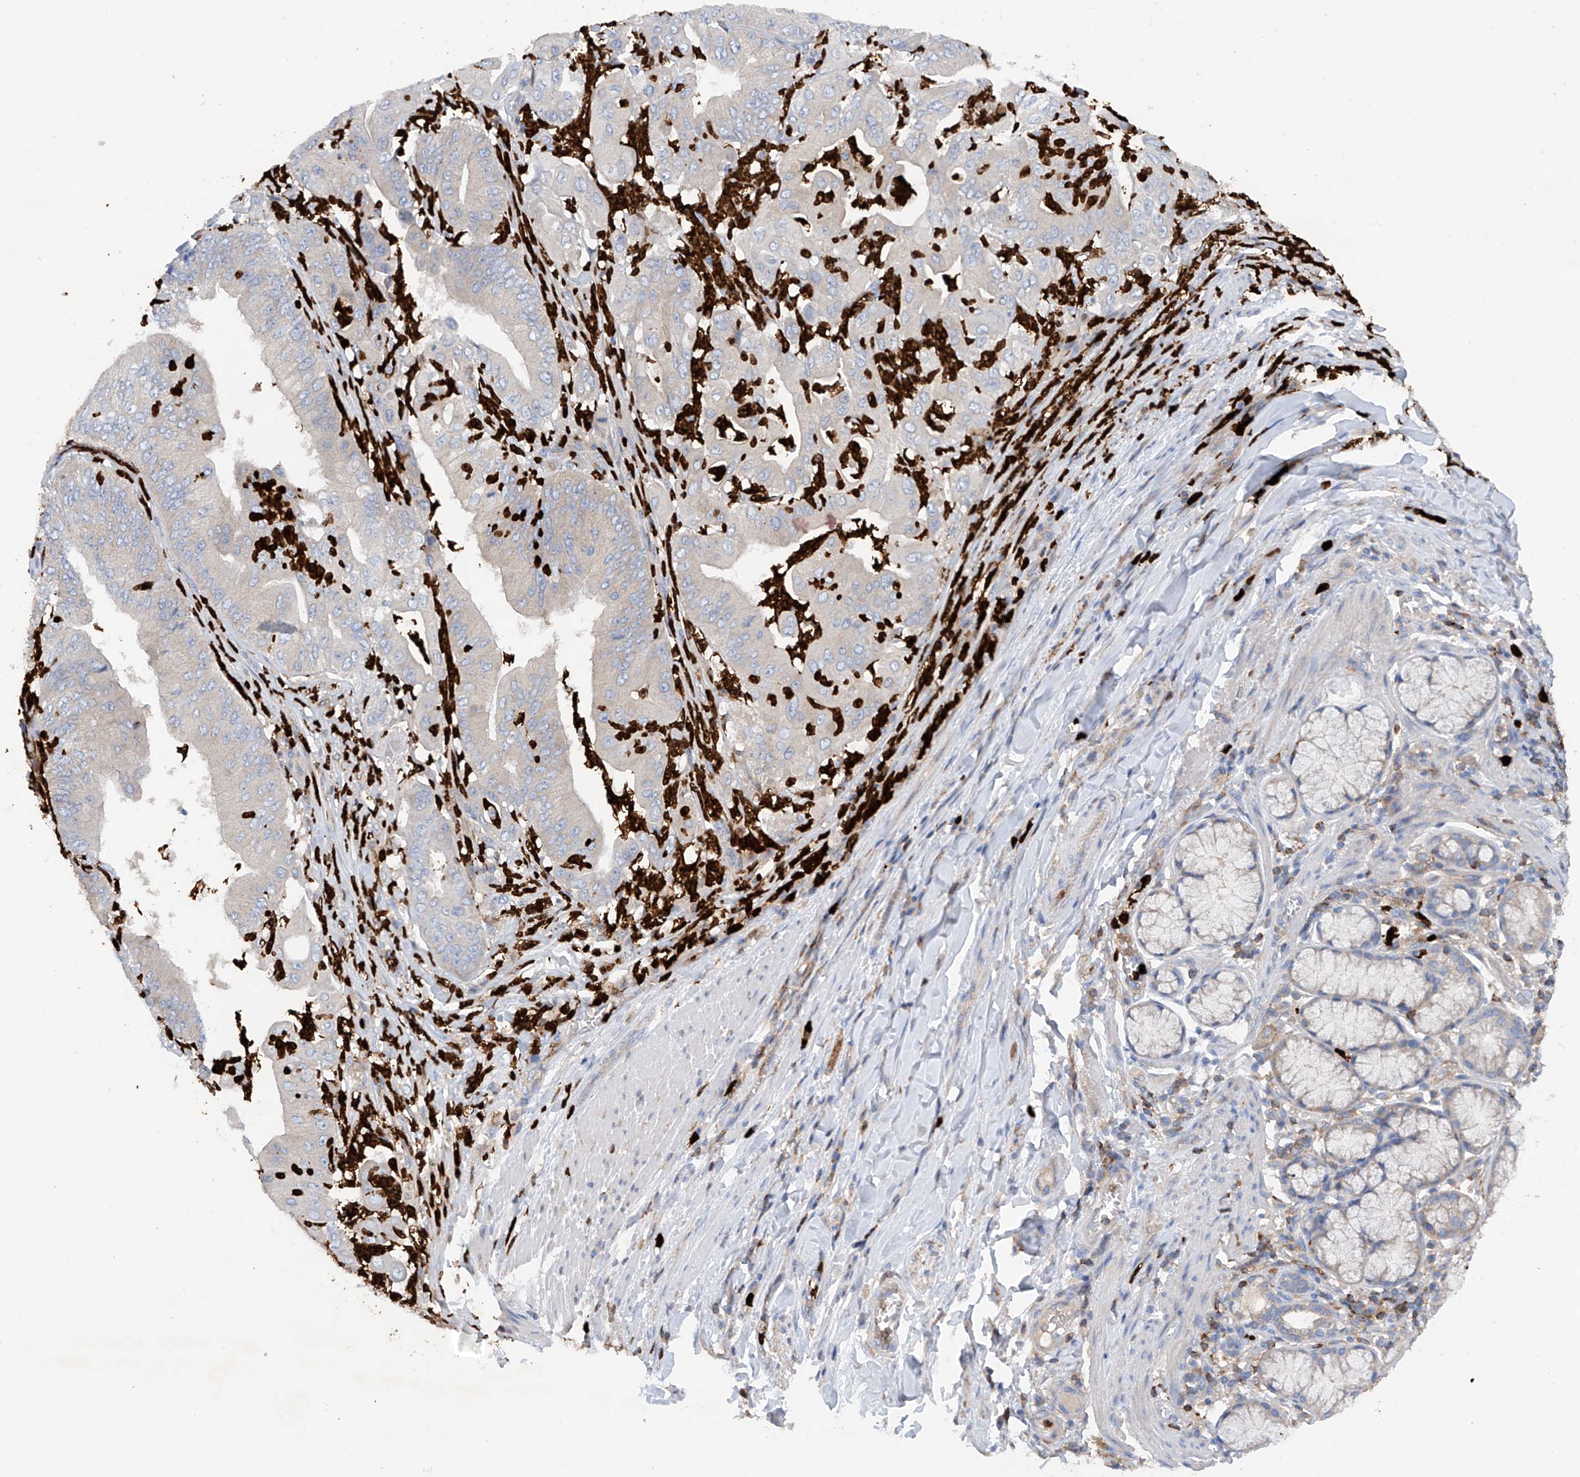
{"staining": {"intensity": "negative", "quantity": "none", "location": "none"}, "tissue": "pancreatic cancer", "cell_type": "Tumor cells", "image_type": "cancer", "snomed": [{"axis": "morphology", "description": "Adenocarcinoma, NOS"}, {"axis": "topography", "description": "Pancreas"}], "caption": "Tumor cells show no significant expression in pancreatic cancer.", "gene": "PHACTR2", "patient": {"sex": "female", "age": 77}}